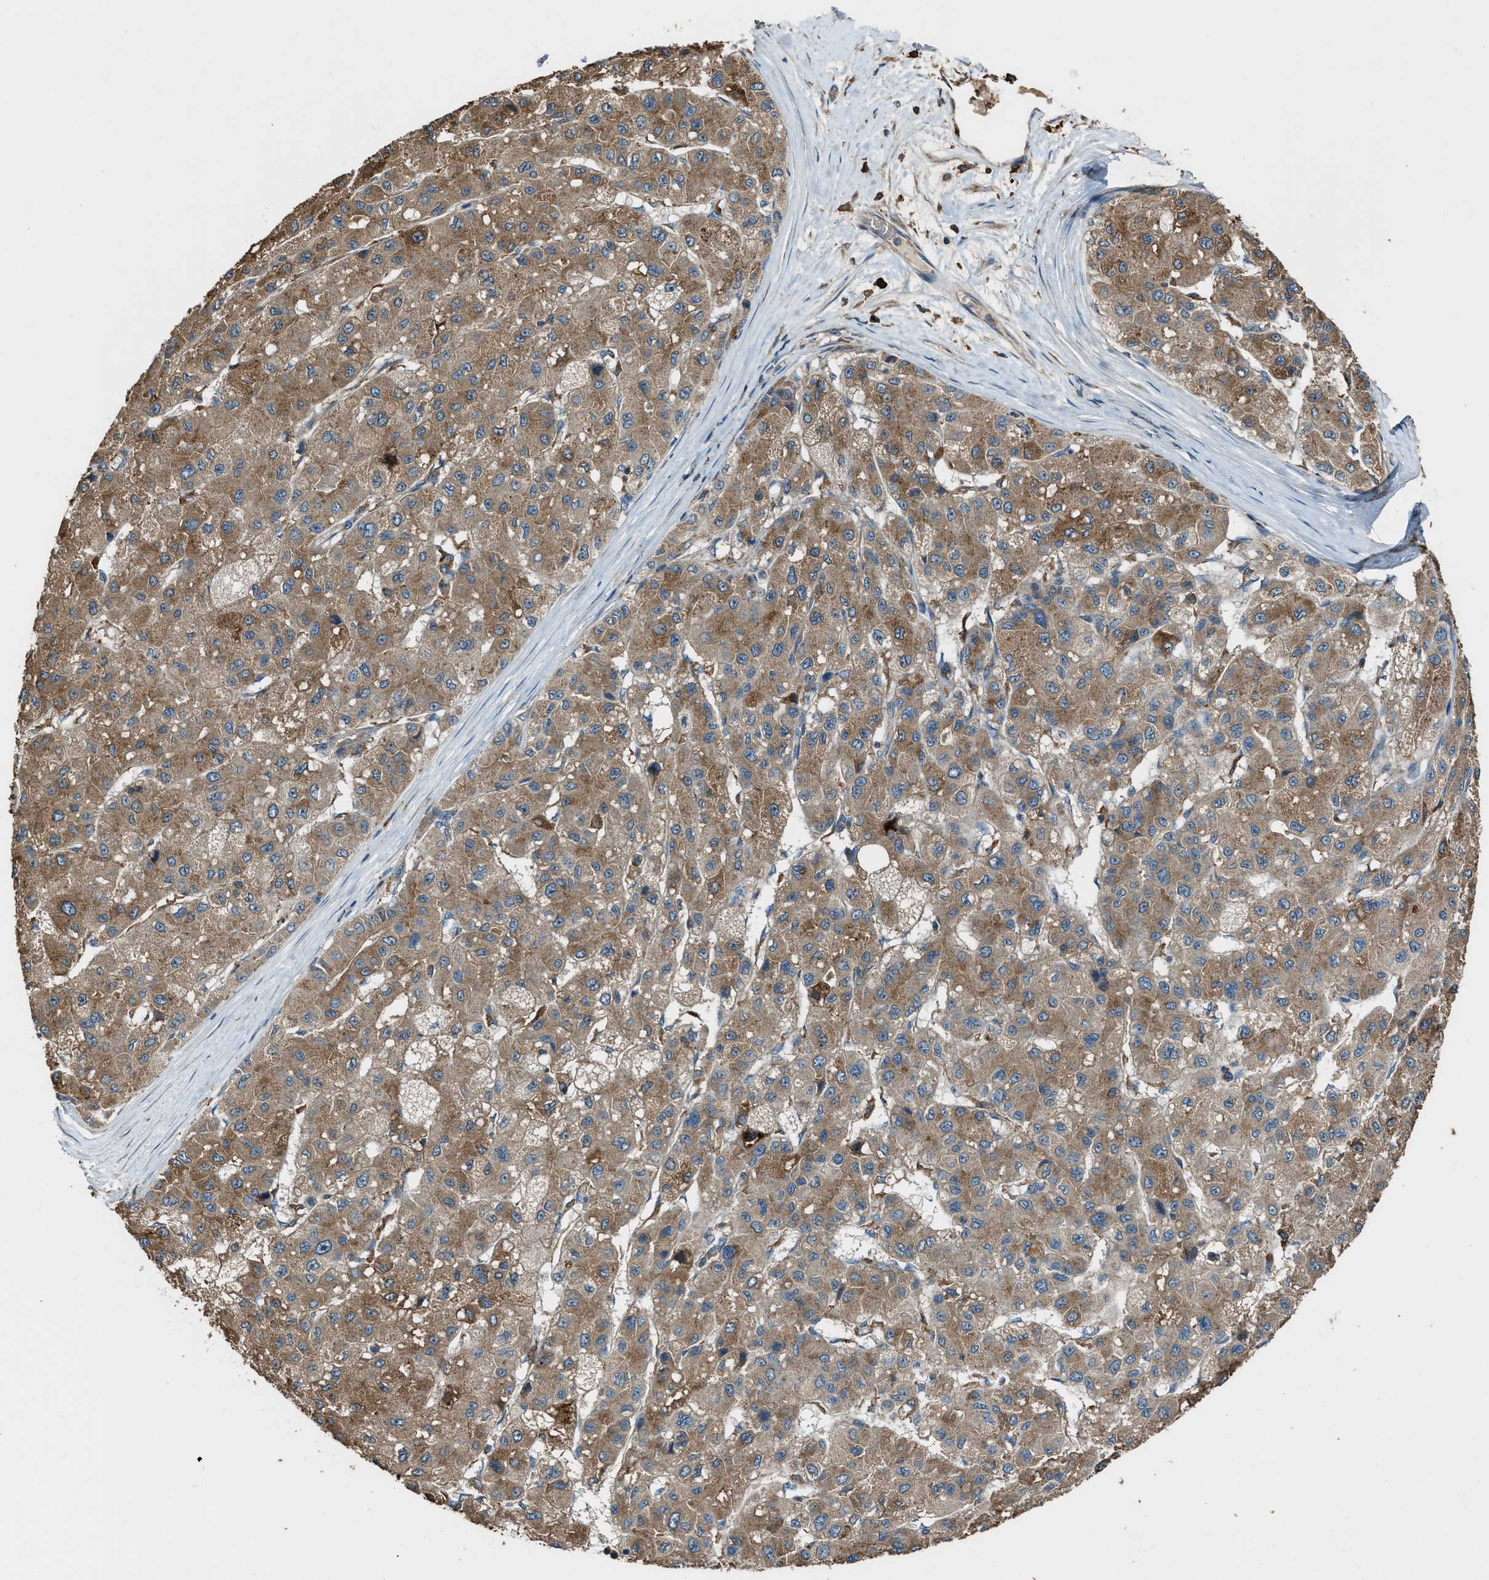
{"staining": {"intensity": "moderate", "quantity": ">75%", "location": "cytoplasmic/membranous"}, "tissue": "liver cancer", "cell_type": "Tumor cells", "image_type": "cancer", "snomed": [{"axis": "morphology", "description": "Carcinoma, Hepatocellular, NOS"}, {"axis": "topography", "description": "Liver"}], "caption": "Liver hepatocellular carcinoma tissue shows moderate cytoplasmic/membranous staining in approximately >75% of tumor cells (brown staining indicates protein expression, while blue staining denotes nuclei).", "gene": "MAP3K8", "patient": {"sex": "male", "age": 80}}